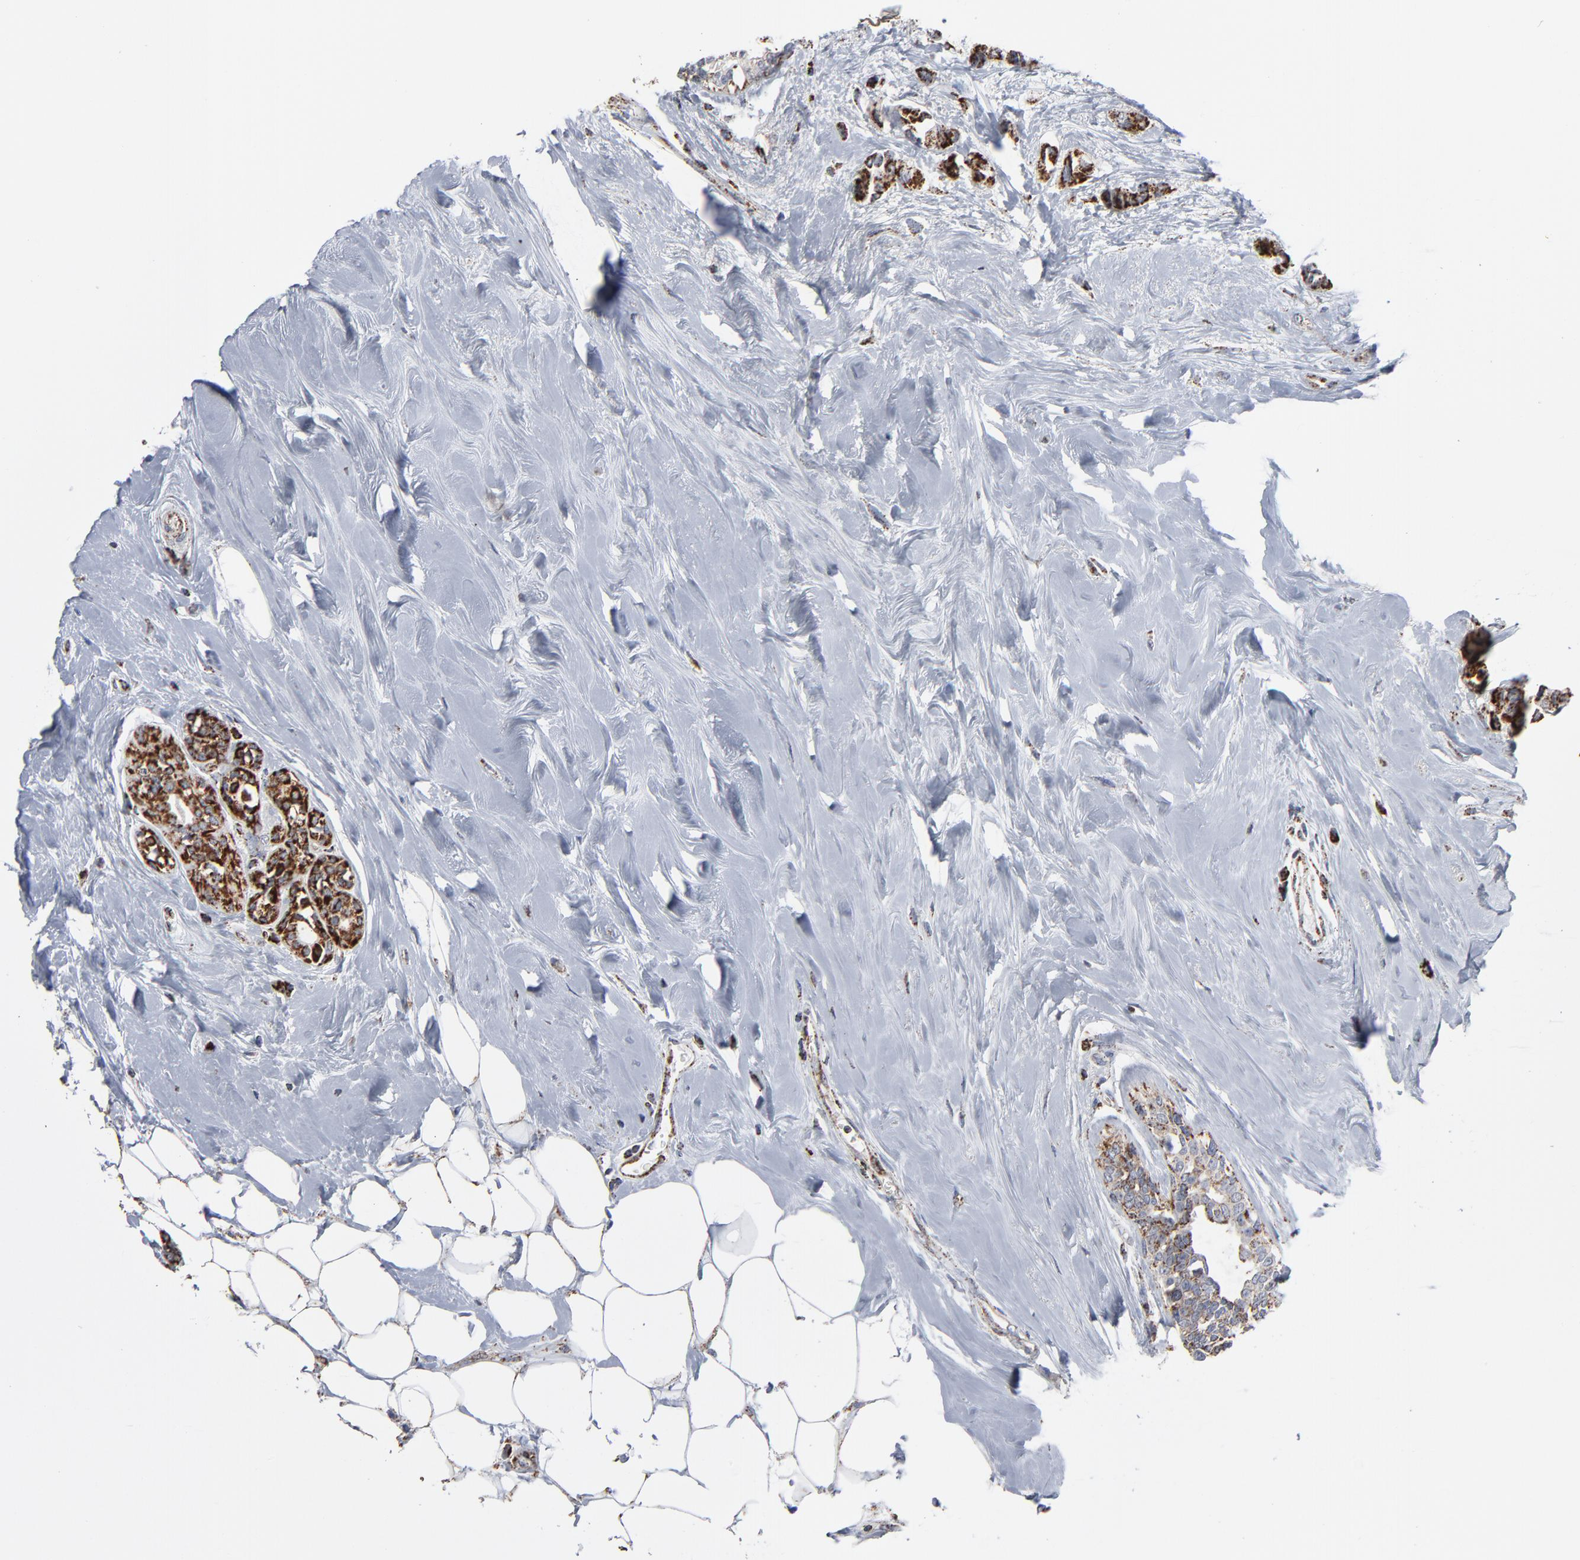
{"staining": {"intensity": "strong", "quantity": ">75%", "location": "cytoplasmic/membranous"}, "tissue": "breast cancer", "cell_type": "Tumor cells", "image_type": "cancer", "snomed": [{"axis": "morphology", "description": "Duct carcinoma"}, {"axis": "topography", "description": "Breast"}], "caption": "Breast cancer was stained to show a protein in brown. There is high levels of strong cytoplasmic/membranous staining in about >75% of tumor cells.", "gene": "UQCRC1", "patient": {"sex": "female", "age": 51}}